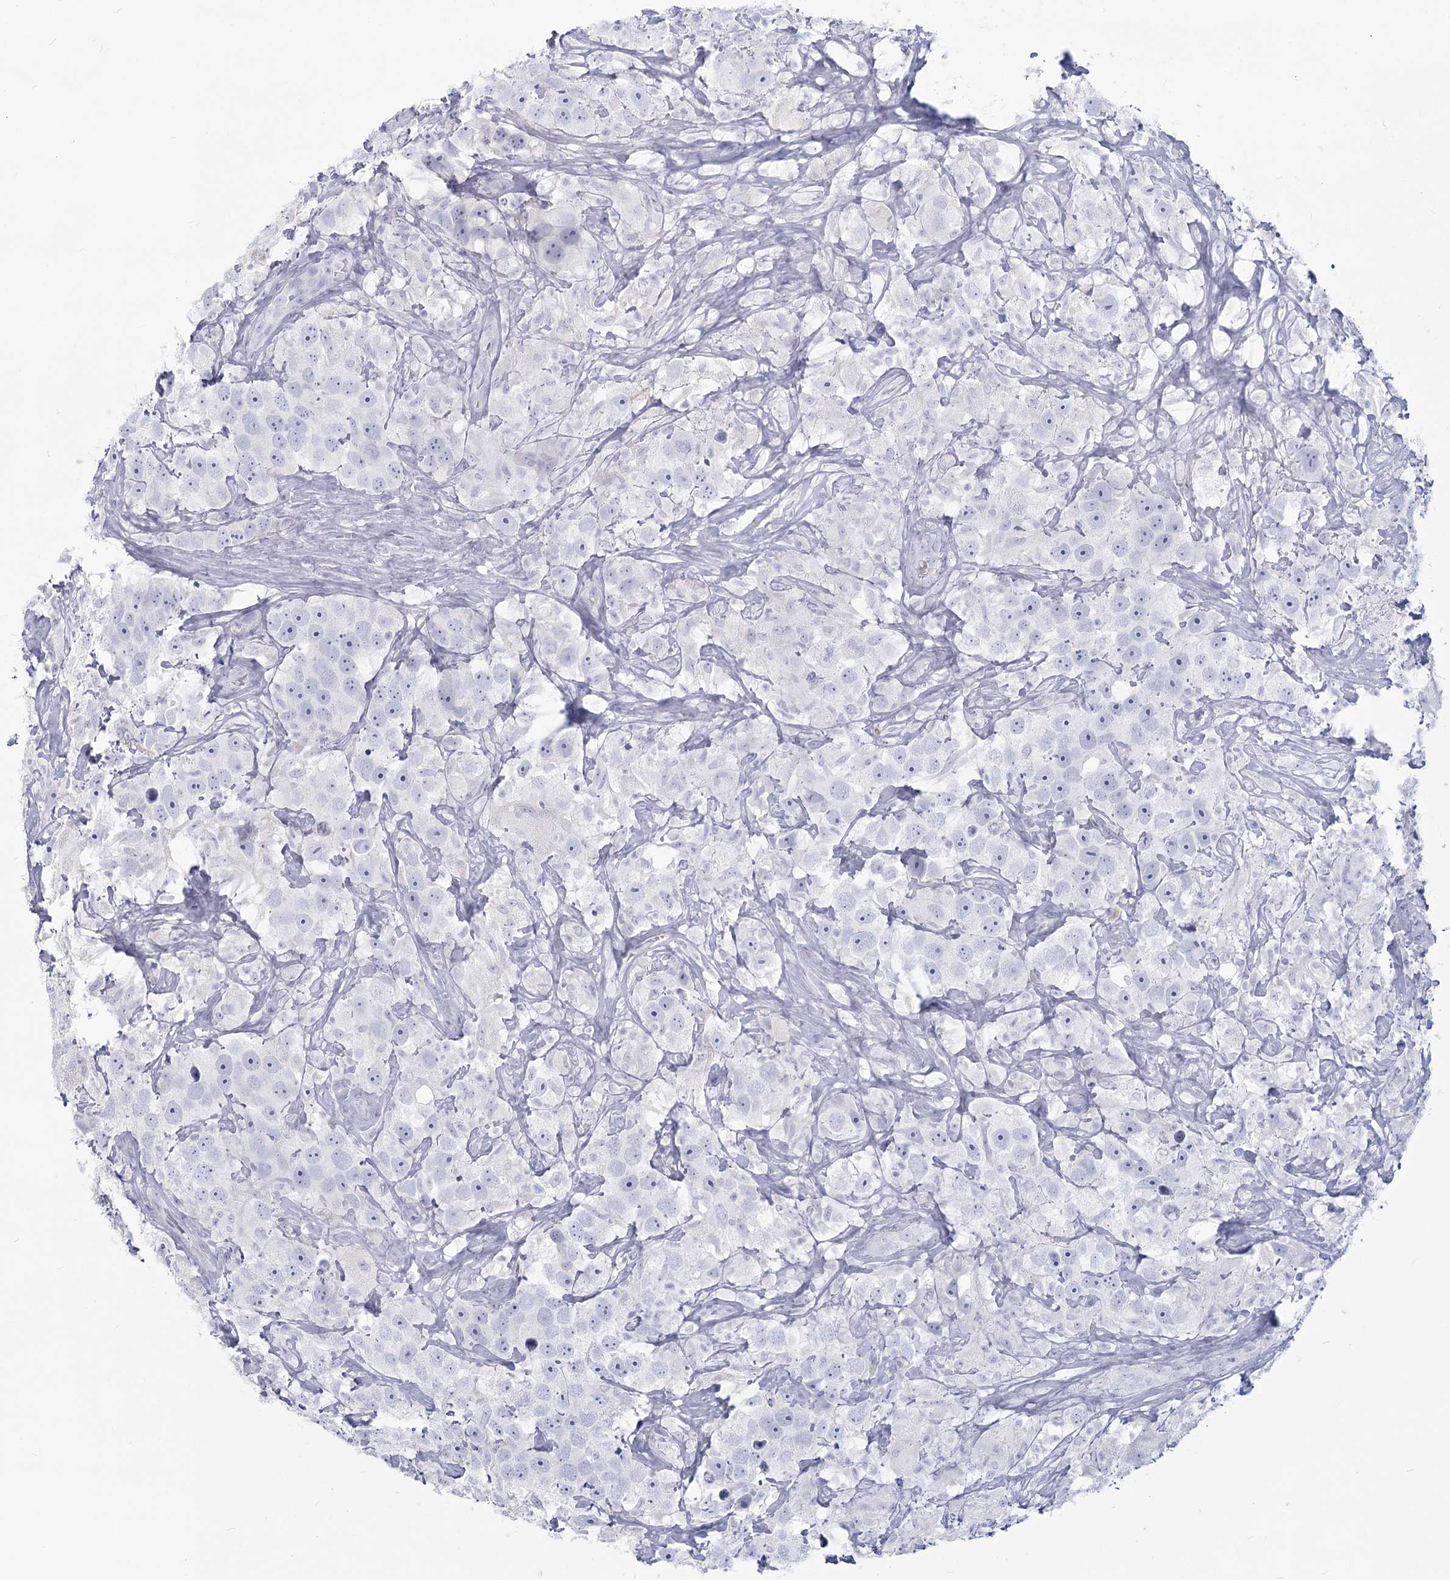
{"staining": {"intensity": "negative", "quantity": "none", "location": "none"}, "tissue": "testis cancer", "cell_type": "Tumor cells", "image_type": "cancer", "snomed": [{"axis": "morphology", "description": "Seminoma, NOS"}, {"axis": "topography", "description": "Testis"}], "caption": "Protein analysis of seminoma (testis) demonstrates no significant expression in tumor cells. (DAB (3,3'-diaminobenzidine) IHC, high magnification).", "gene": "SLC6A19", "patient": {"sex": "male", "age": 49}}